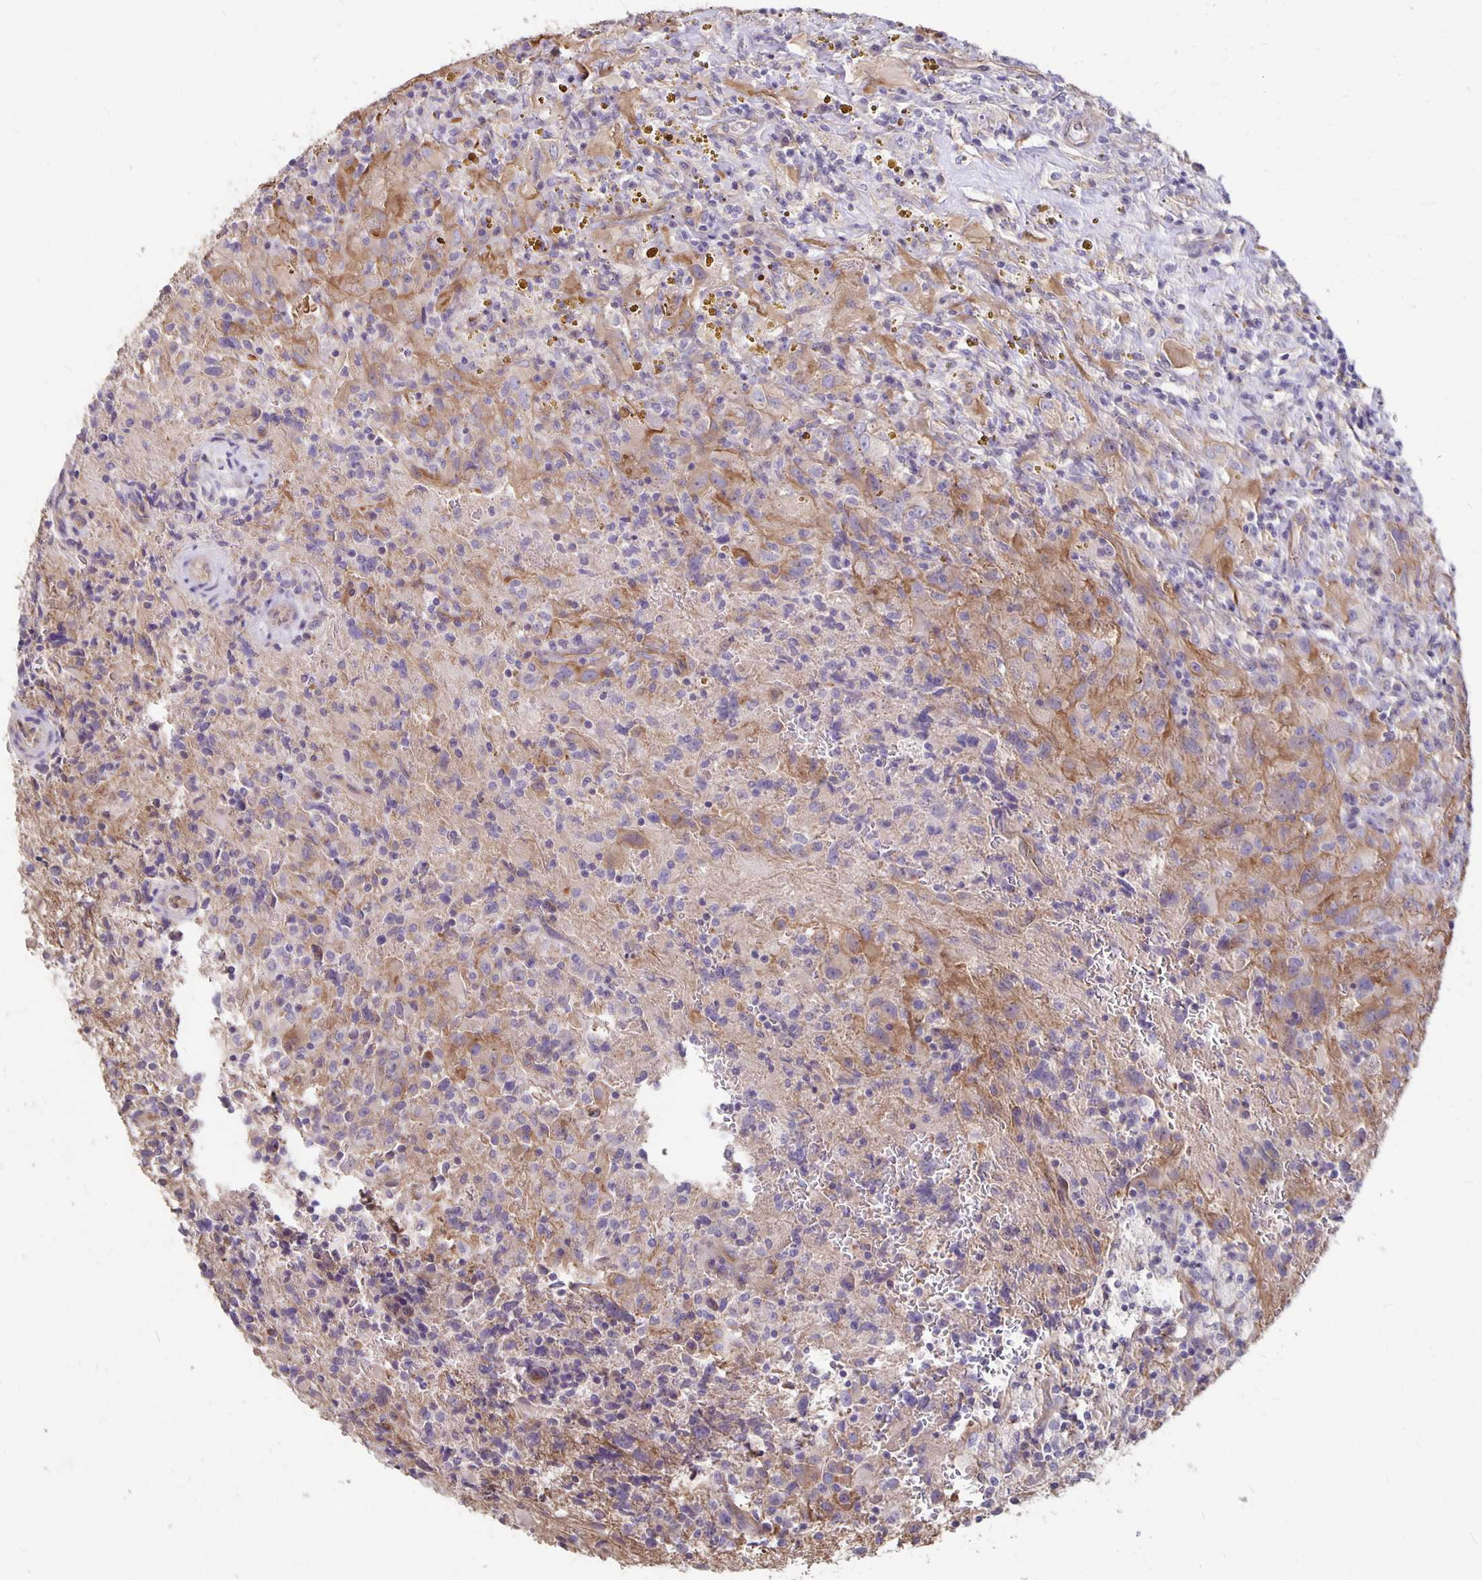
{"staining": {"intensity": "negative", "quantity": "none", "location": "none"}, "tissue": "glioma", "cell_type": "Tumor cells", "image_type": "cancer", "snomed": [{"axis": "morphology", "description": "Glioma, malignant, High grade"}, {"axis": "topography", "description": "Brain"}], "caption": "This micrograph is of glioma stained with immunohistochemistry (IHC) to label a protein in brown with the nuclei are counter-stained blue. There is no positivity in tumor cells.", "gene": "PPP1R3E", "patient": {"sex": "male", "age": 68}}